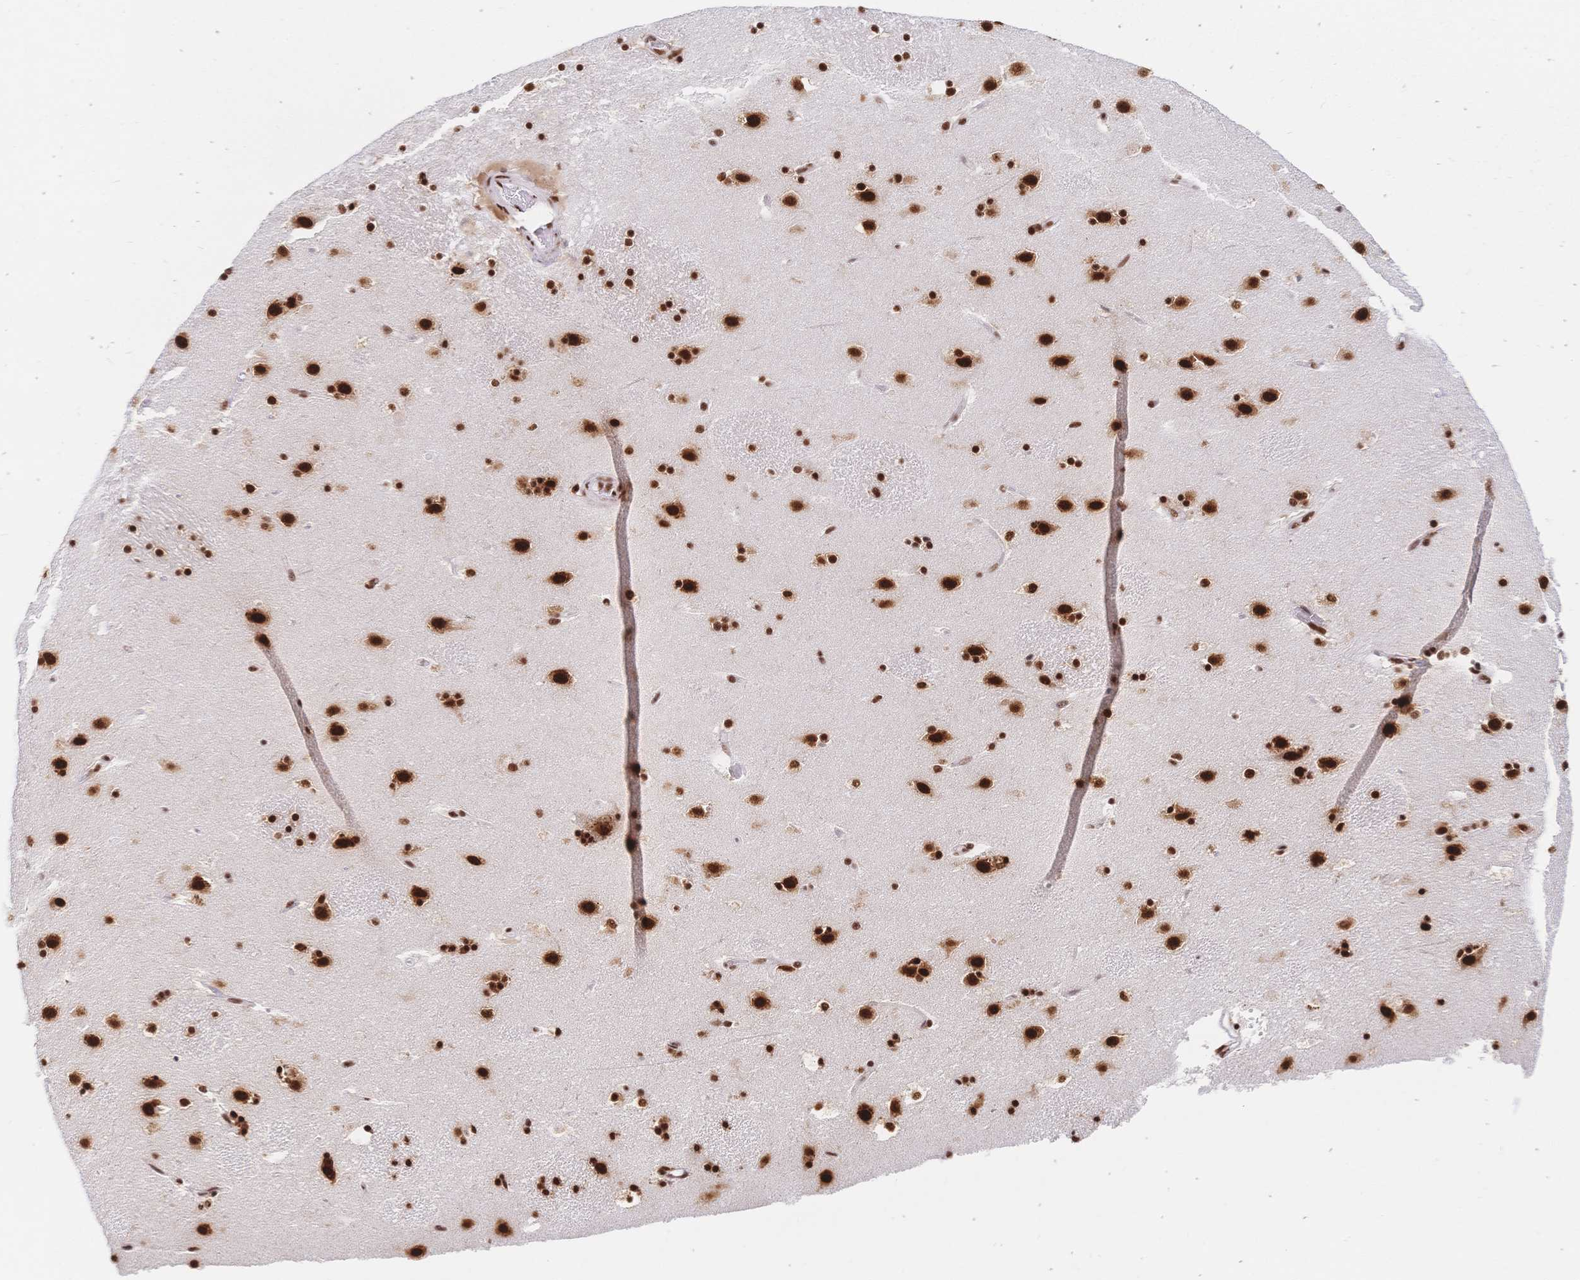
{"staining": {"intensity": "strong", "quantity": ">75%", "location": "nuclear"}, "tissue": "caudate", "cell_type": "Glial cells", "image_type": "normal", "snomed": [{"axis": "morphology", "description": "Normal tissue, NOS"}, {"axis": "topography", "description": "Lateral ventricle wall"}], "caption": "This is a histology image of IHC staining of unremarkable caudate, which shows strong staining in the nuclear of glial cells.", "gene": "SRSF1", "patient": {"sex": "male", "age": 37}}